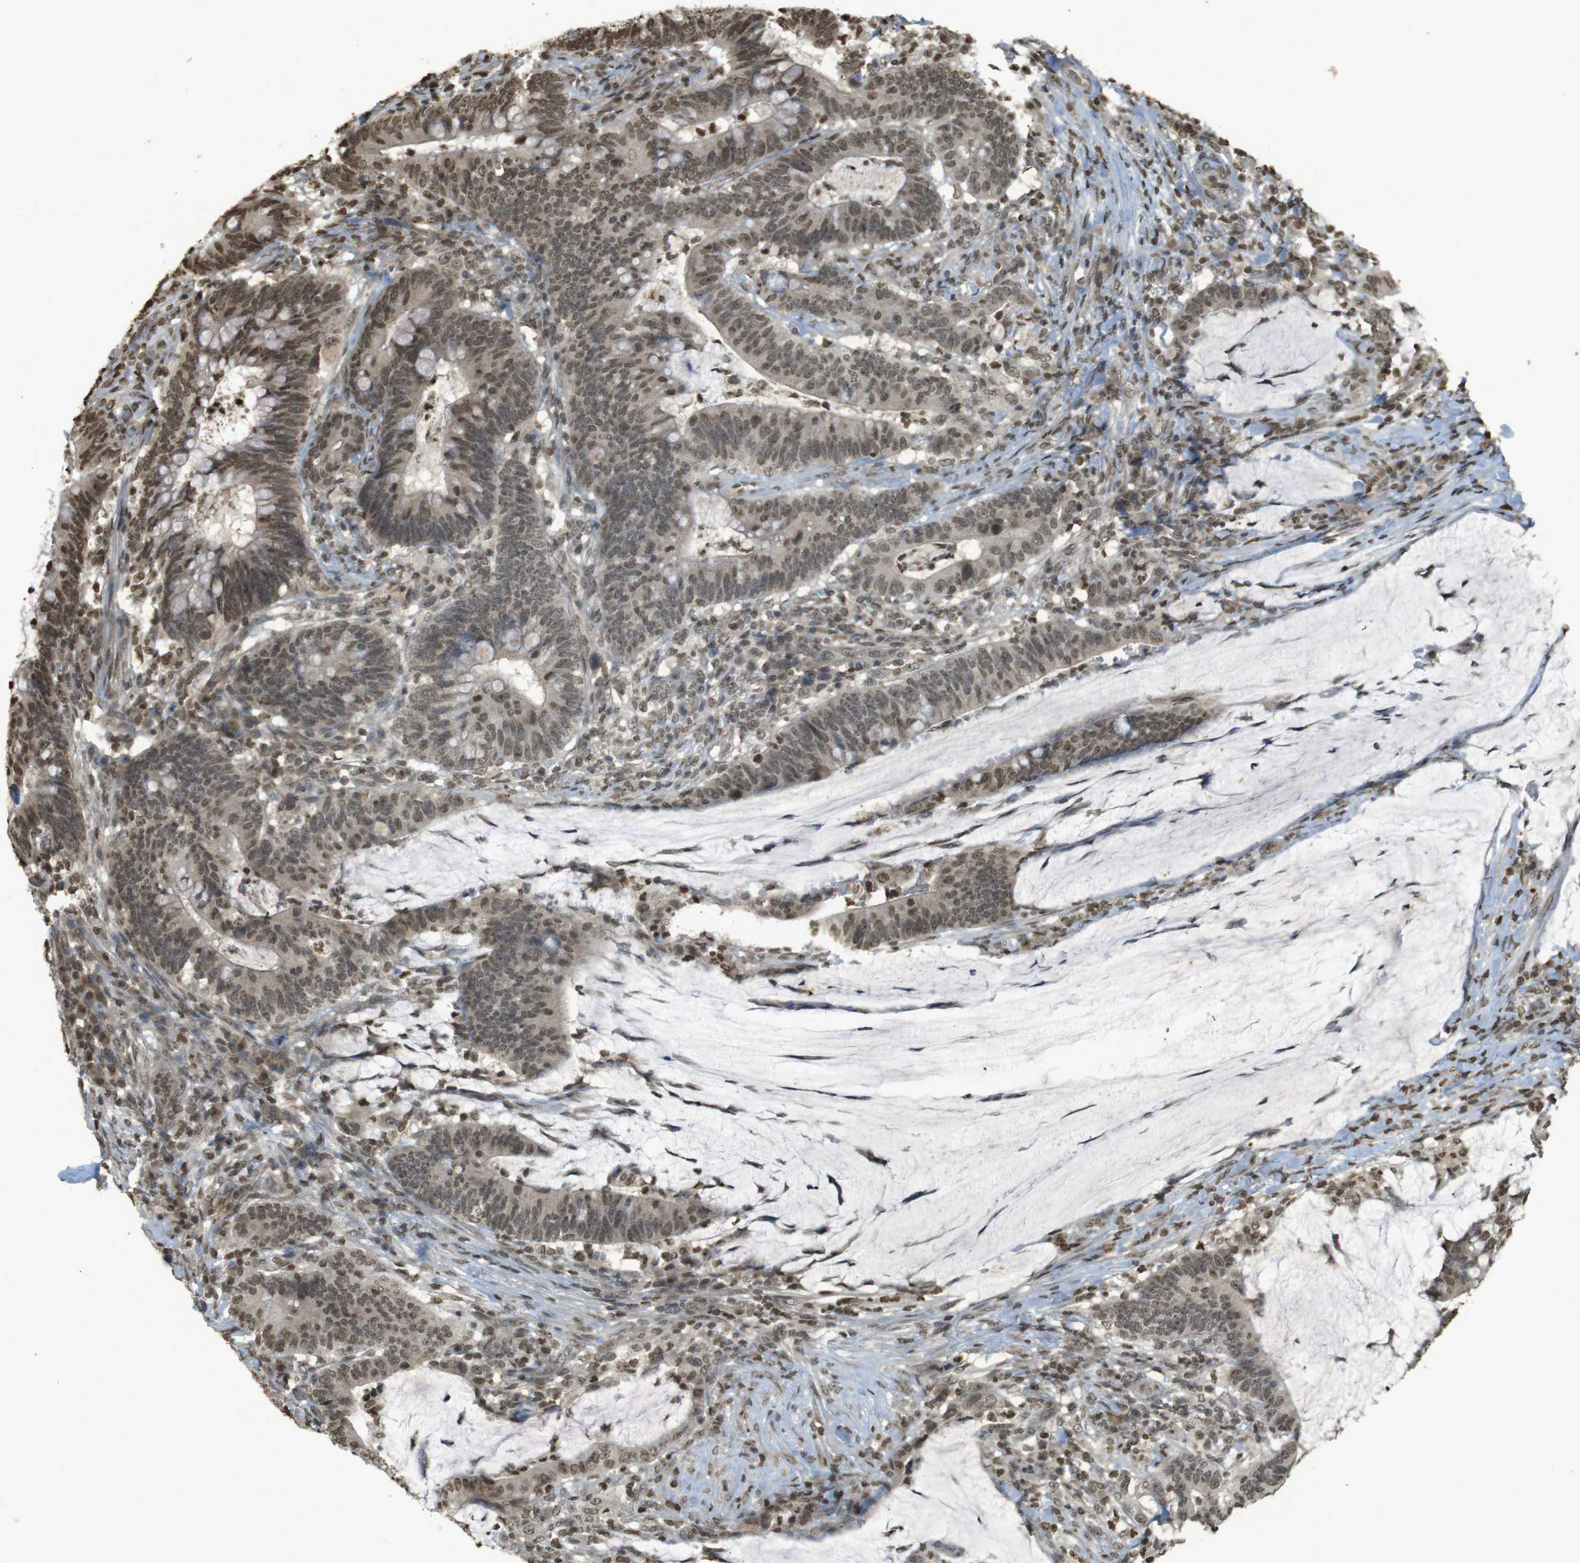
{"staining": {"intensity": "moderate", "quantity": ">75%", "location": "nuclear"}, "tissue": "colorectal cancer", "cell_type": "Tumor cells", "image_type": "cancer", "snomed": [{"axis": "morphology", "description": "Normal tissue, NOS"}, {"axis": "morphology", "description": "Adenocarcinoma, NOS"}, {"axis": "topography", "description": "Colon"}], "caption": "Immunohistochemistry (IHC) staining of adenocarcinoma (colorectal), which exhibits medium levels of moderate nuclear expression in about >75% of tumor cells indicating moderate nuclear protein positivity. The staining was performed using DAB (brown) for protein detection and nuclei were counterstained in hematoxylin (blue).", "gene": "ORC4", "patient": {"sex": "female", "age": 66}}